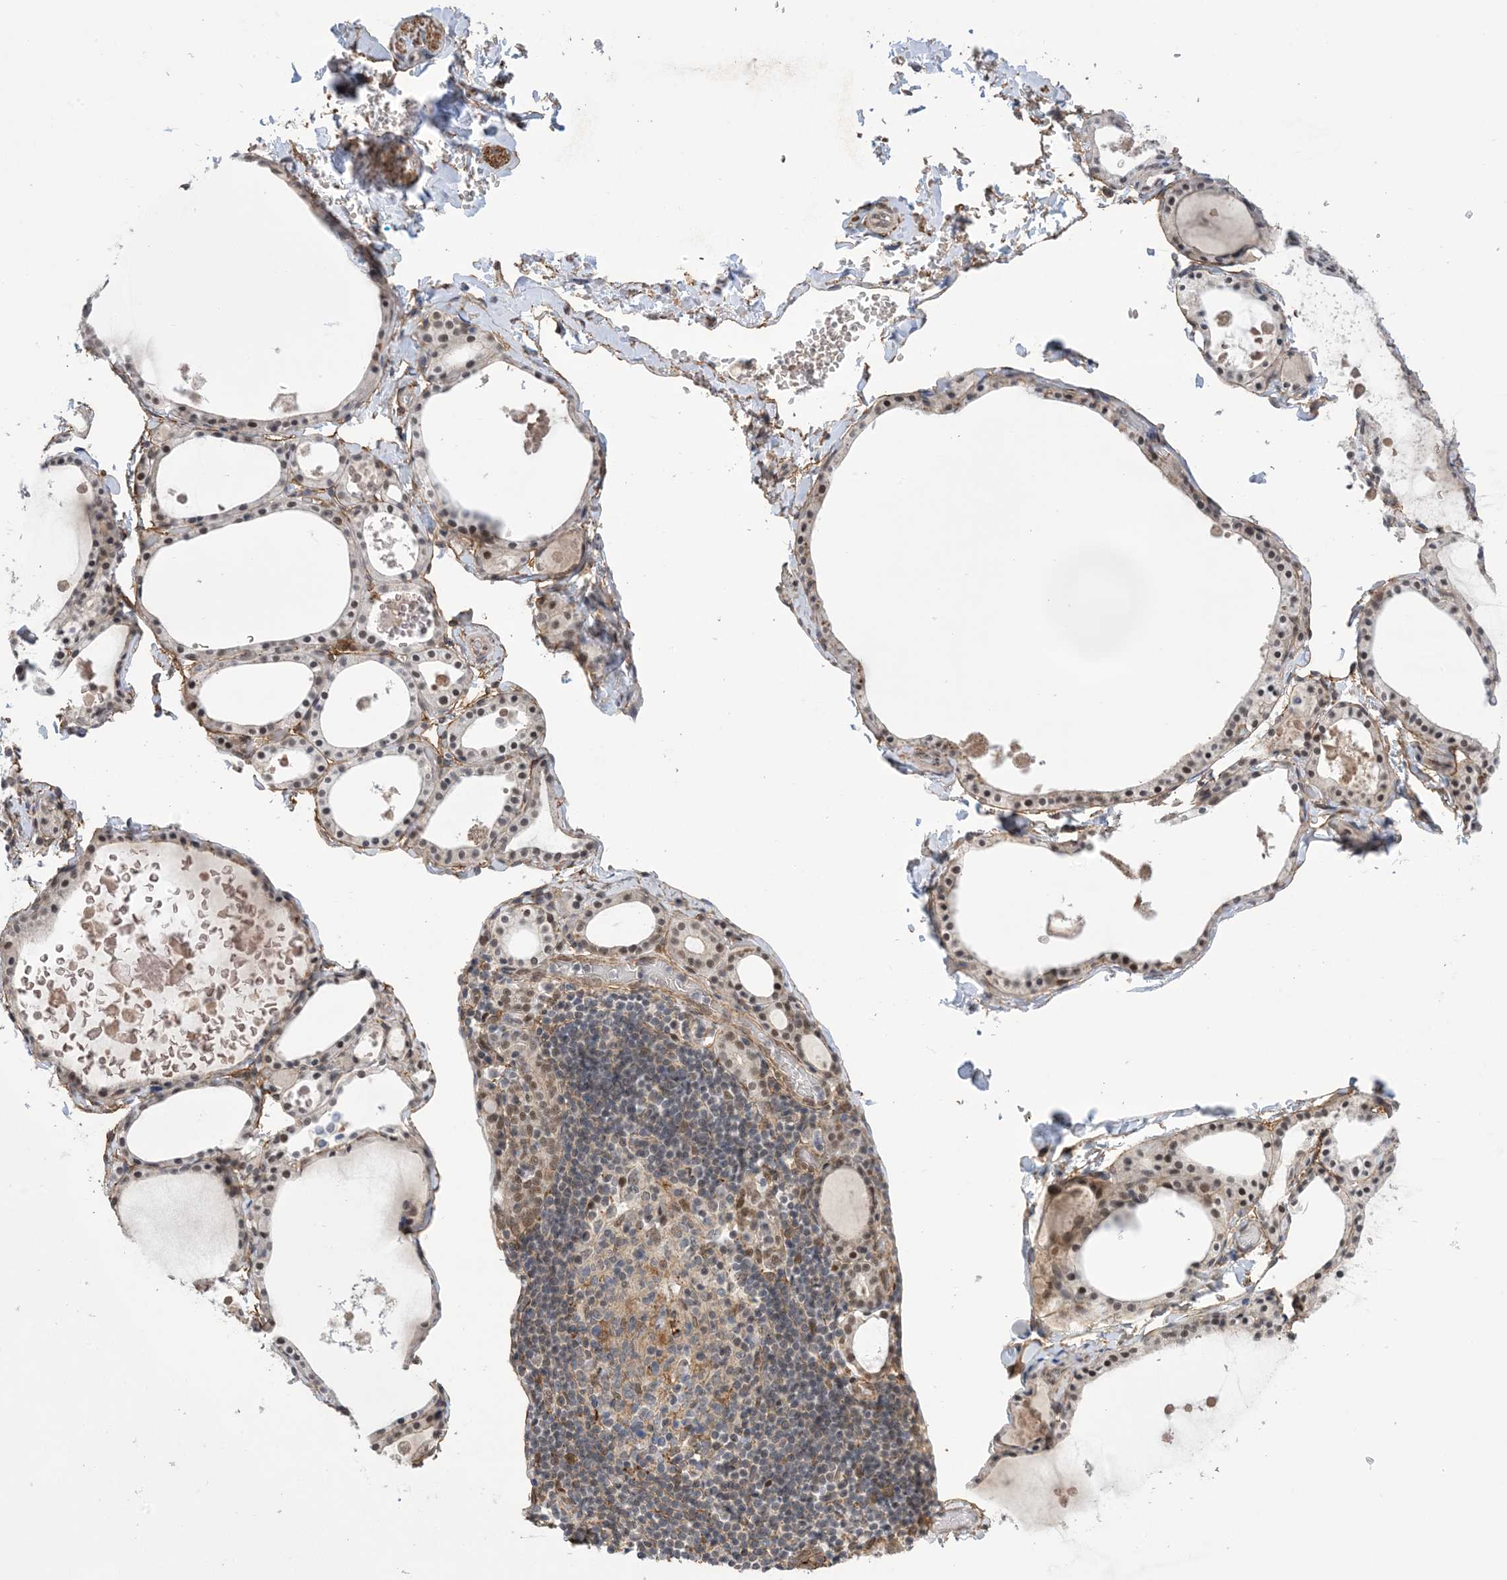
{"staining": {"intensity": "weak", "quantity": "25%-75%", "location": "nuclear"}, "tissue": "thyroid gland", "cell_type": "Glandular cells", "image_type": "normal", "snomed": [{"axis": "morphology", "description": "Normal tissue, NOS"}, {"axis": "topography", "description": "Thyroid gland"}], "caption": "Weak nuclear protein staining is appreciated in approximately 25%-75% of glandular cells in thyroid gland.", "gene": "ZNF8", "patient": {"sex": "male", "age": 56}}